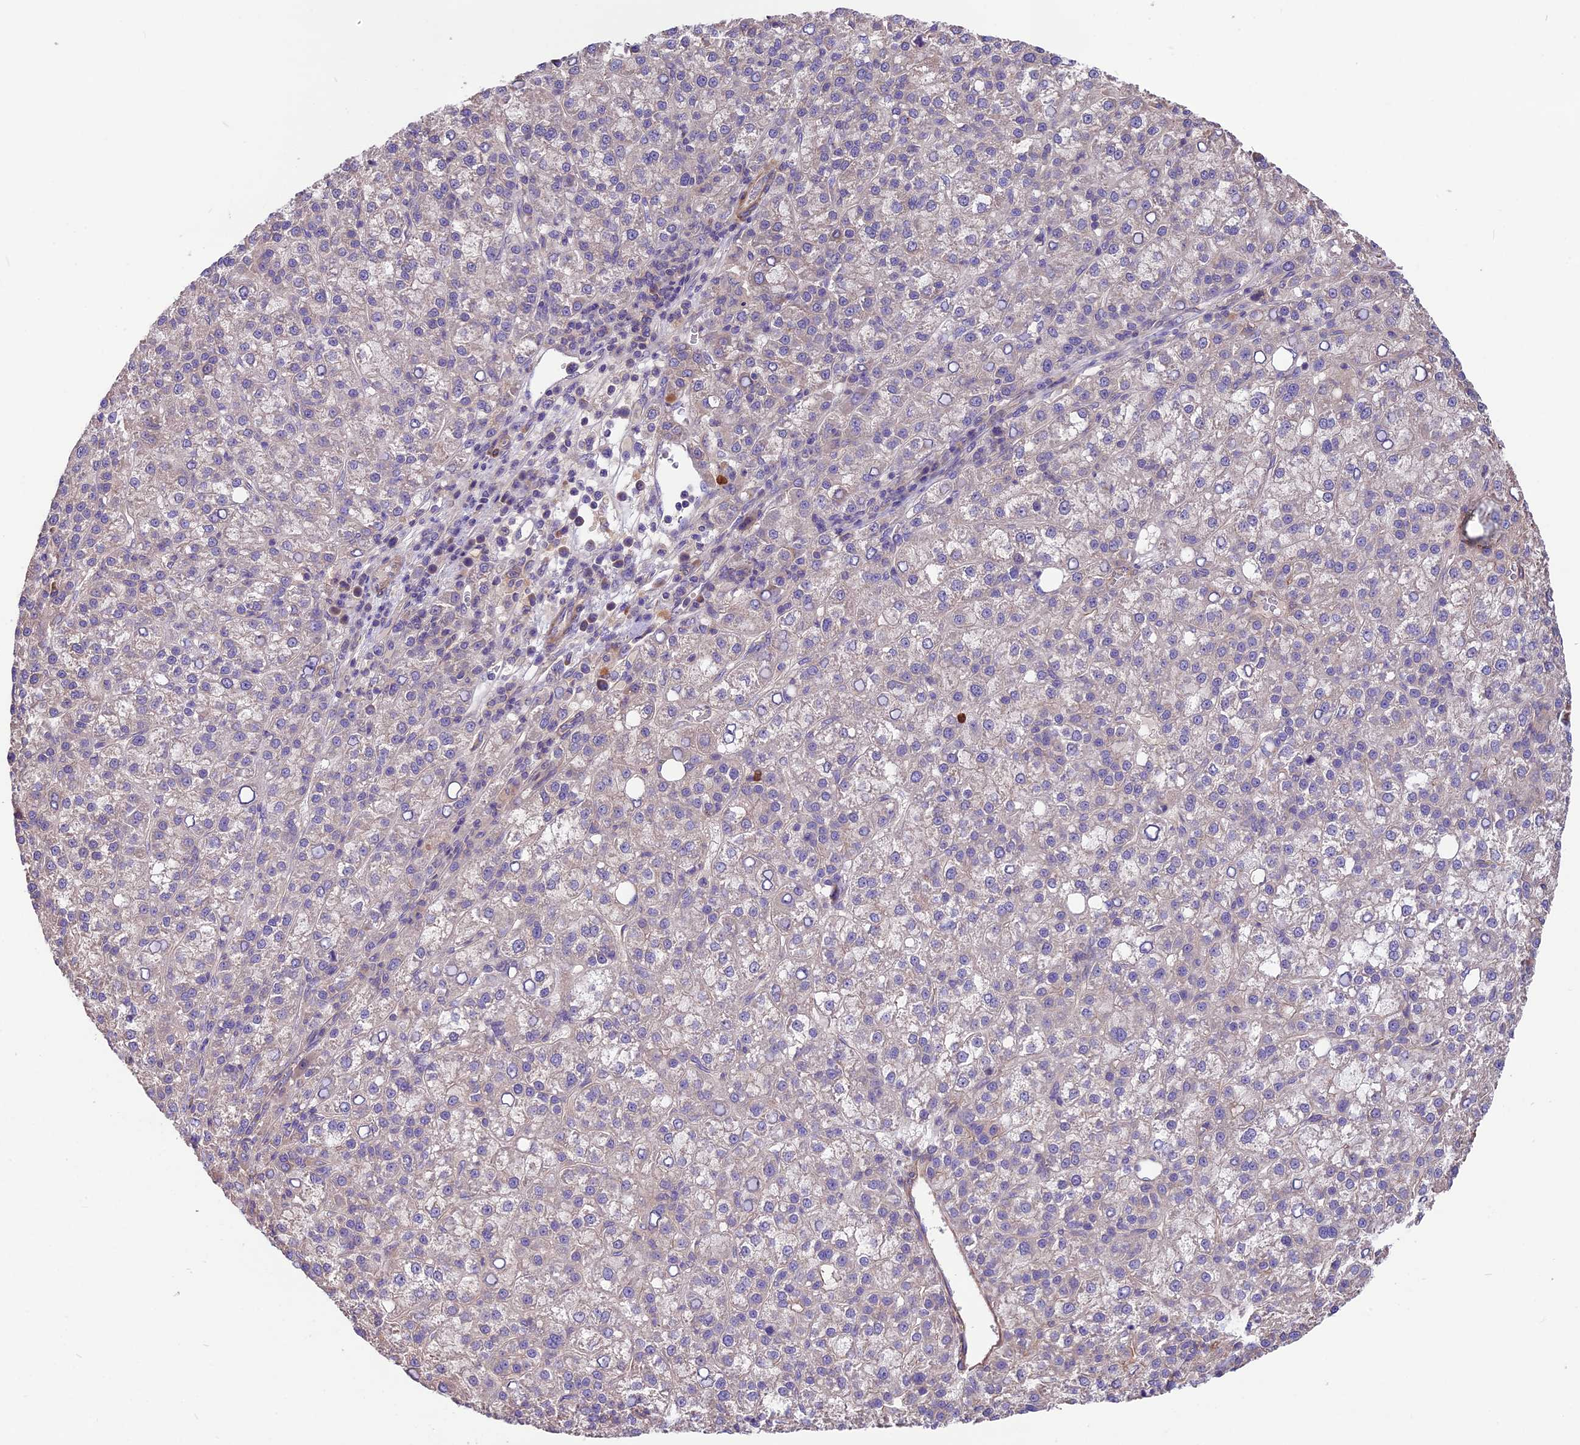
{"staining": {"intensity": "weak", "quantity": "<25%", "location": "cytoplasmic/membranous"}, "tissue": "liver cancer", "cell_type": "Tumor cells", "image_type": "cancer", "snomed": [{"axis": "morphology", "description": "Carcinoma, Hepatocellular, NOS"}, {"axis": "topography", "description": "Liver"}], "caption": "This is a image of IHC staining of liver cancer, which shows no expression in tumor cells. (DAB immunohistochemistry with hematoxylin counter stain).", "gene": "ANO3", "patient": {"sex": "female", "age": 58}}